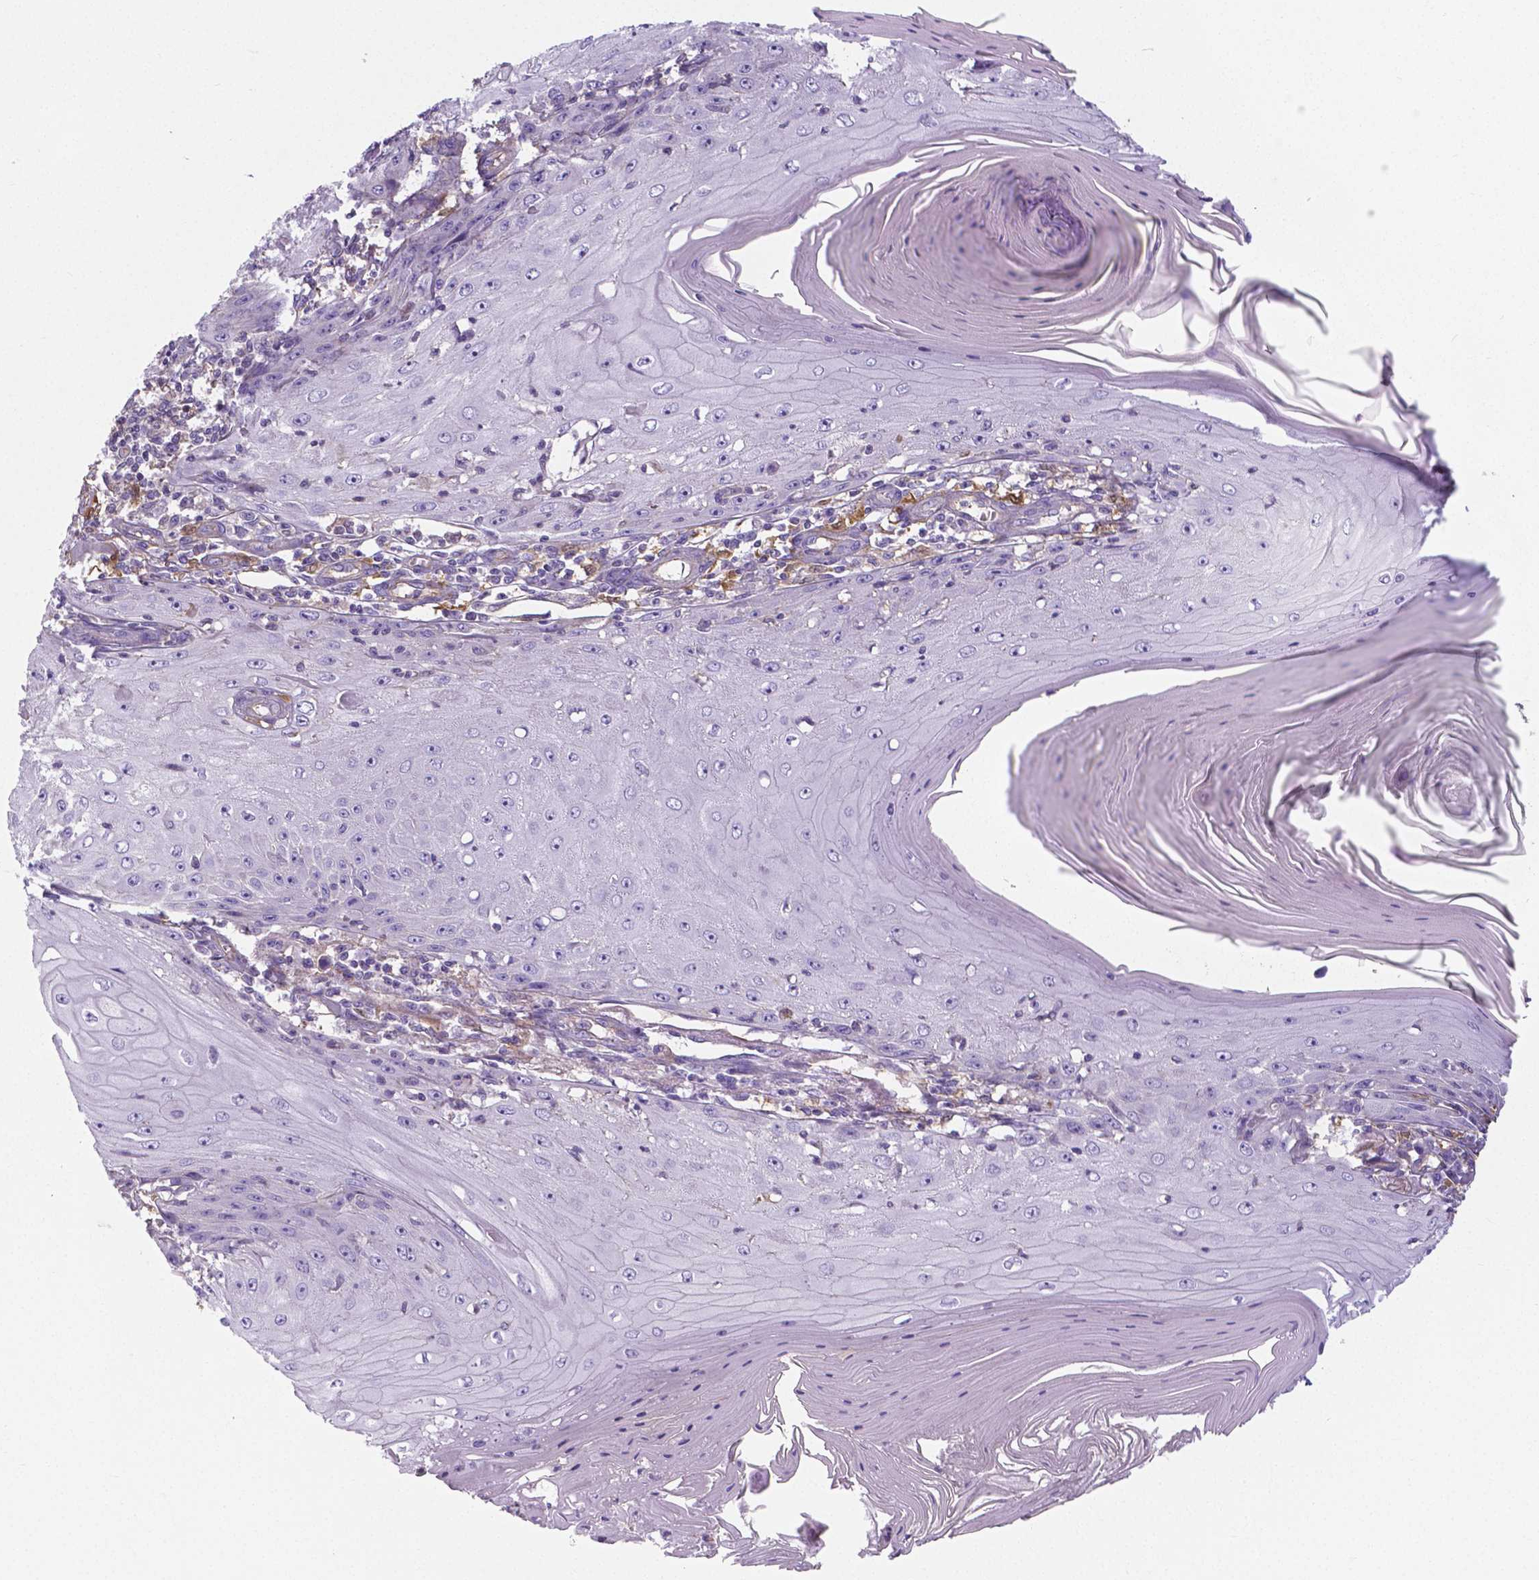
{"staining": {"intensity": "negative", "quantity": "none", "location": "none"}, "tissue": "skin cancer", "cell_type": "Tumor cells", "image_type": "cancer", "snomed": [{"axis": "morphology", "description": "Squamous cell carcinoma, NOS"}, {"axis": "topography", "description": "Skin"}], "caption": "Immunohistochemistry of human skin squamous cell carcinoma displays no expression in tumor cells. Nuclei are stained in blue.", "gene": "CRMP1", "patient": {"sex": "female", "age": 73}}